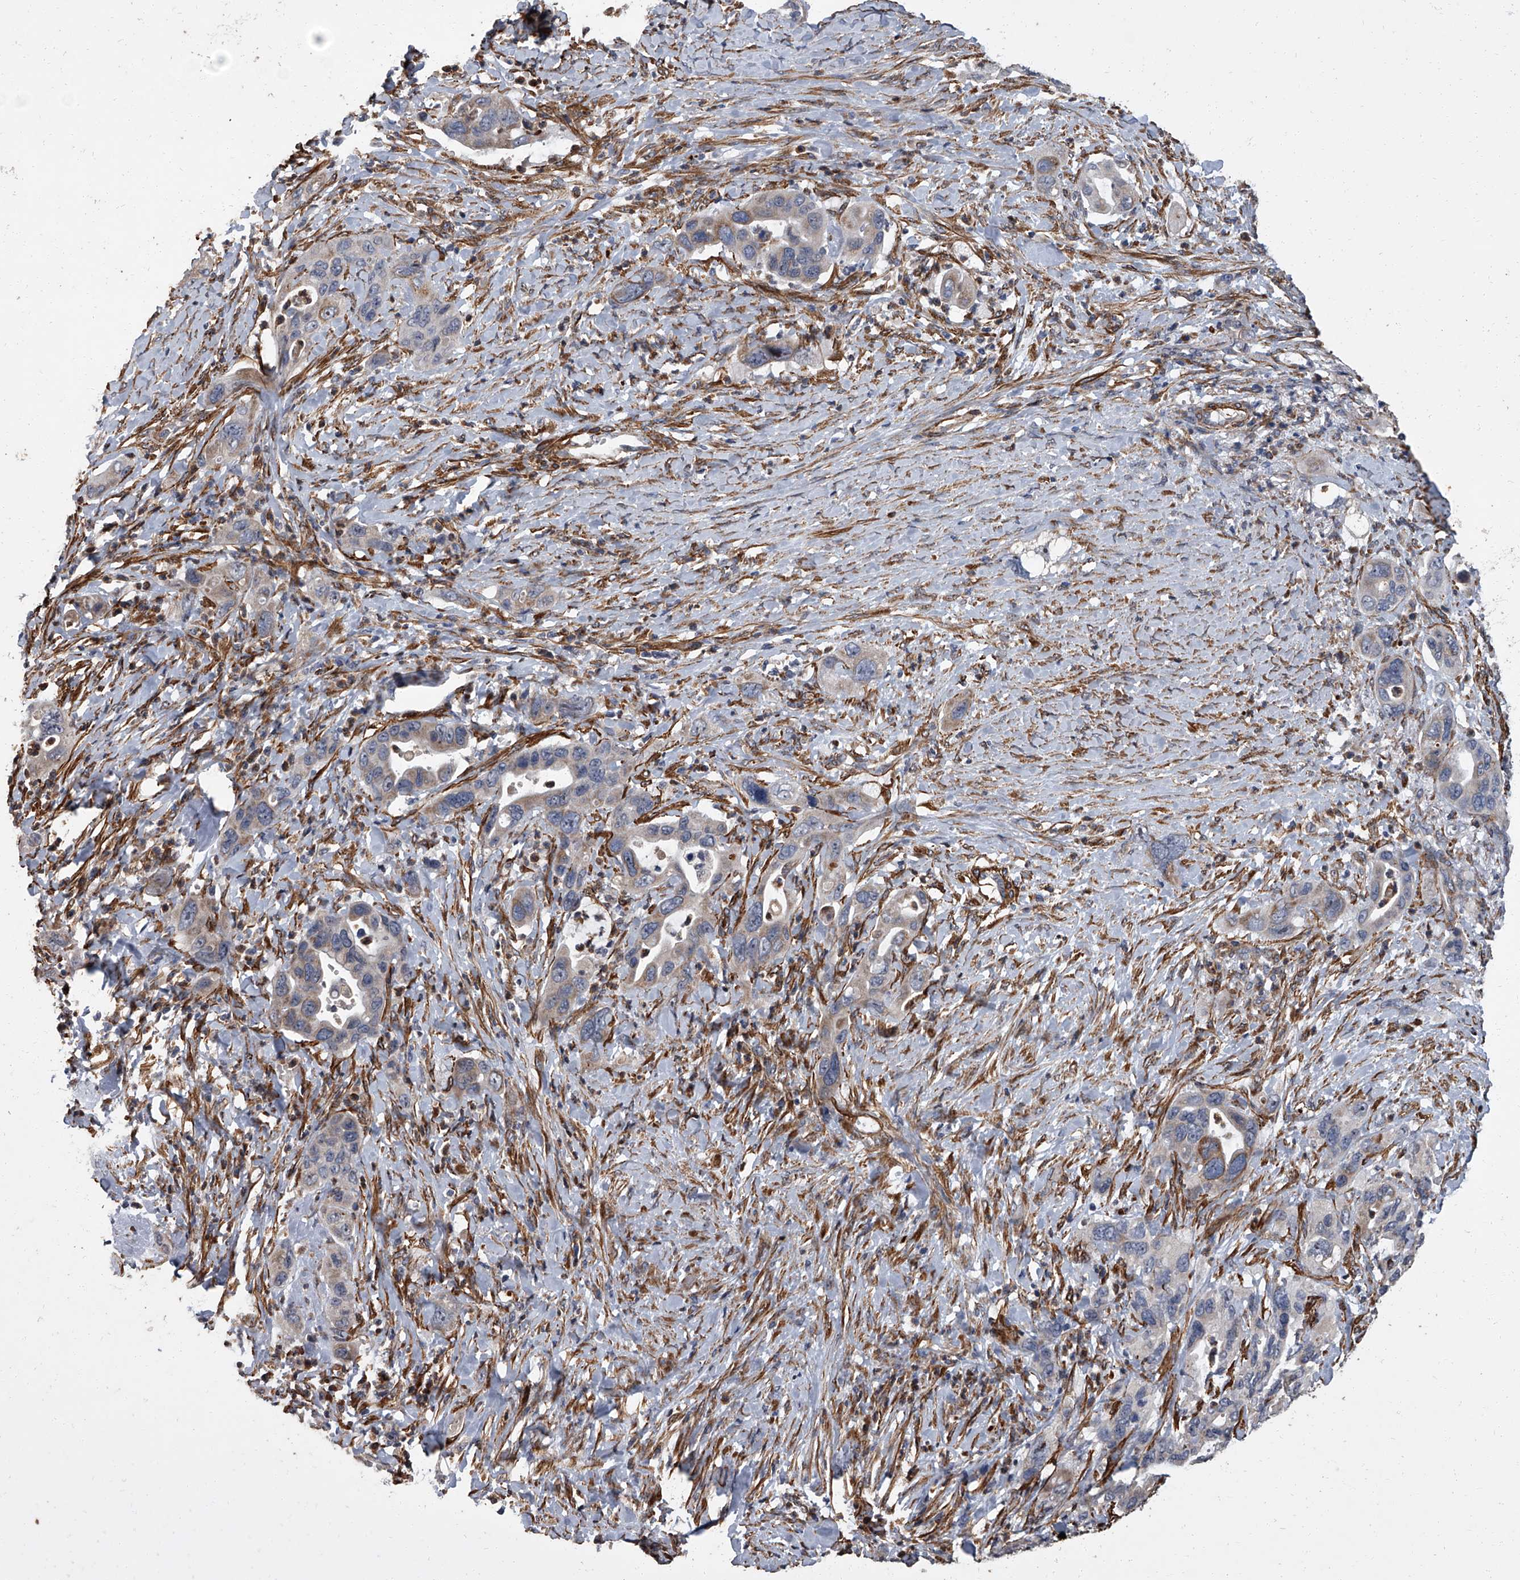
{"staining": {"intensity": "weak", "quantity": "<25%", "location": "cytoplasmic/membranous"}, "tissue": "pancreatic cancer", "cell_type": "Tumor cells", "image_type": "cancer", "snomed": [{"axis": "morphology", "description": "Adenocarcinoma, NOS"}, {"axis": "topography", "description": "Pancreas"}], "caption": "This is an IHC histopathology image of pancreatic adenocarcinoma. There is no expression in tumor cells.", "gene": "SIRT4", "patient": {"sex": "female", "age": 71}}